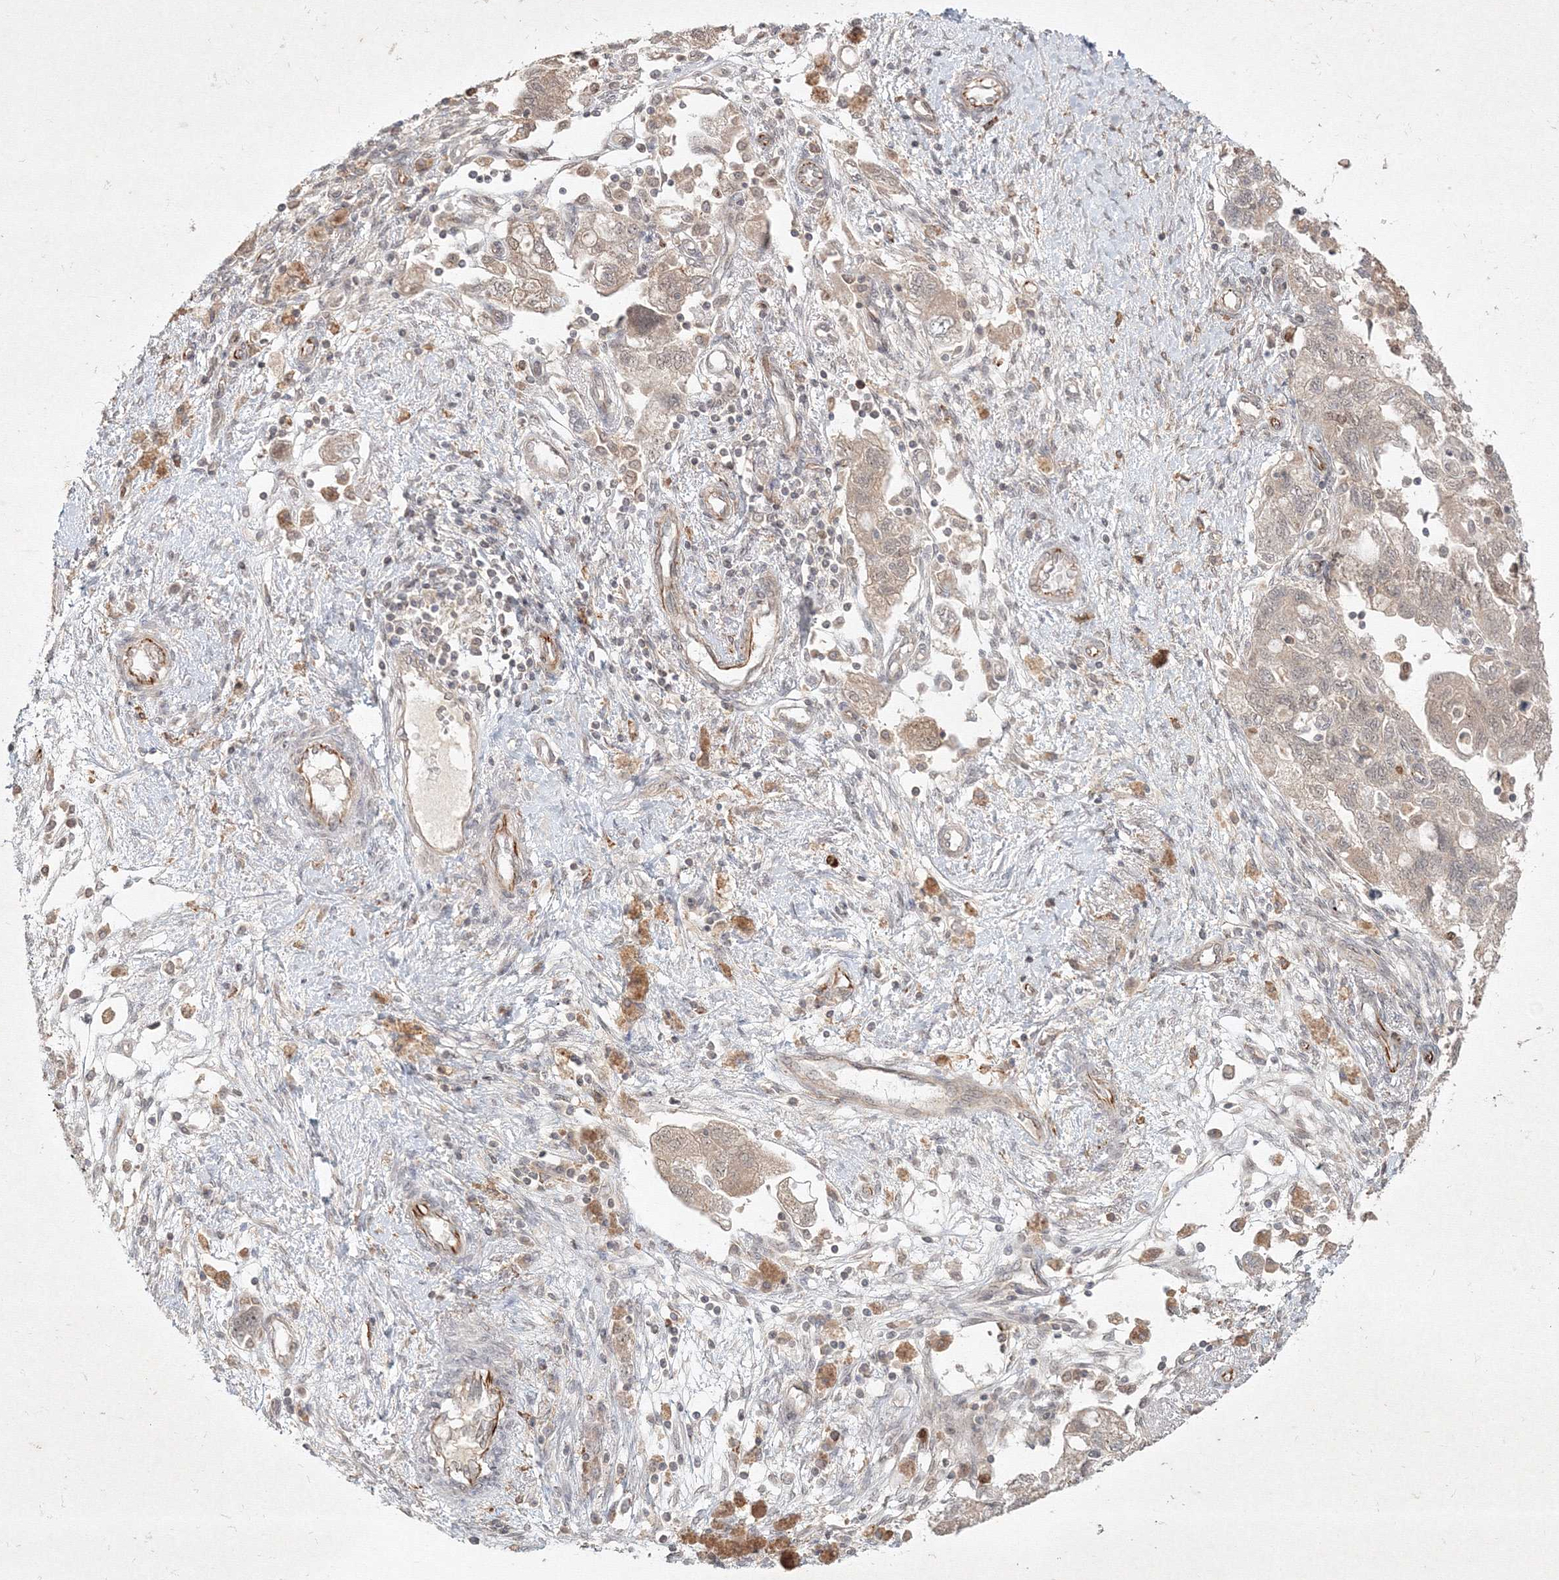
{"staining": {"intensity": "weak", "quantity": "<25%", "location": "cytoplasmic/membranous"}, "tissue": "ovarian cancer", "cell_type": "Tumor cells", "image_type": "cancer", "snomed": [{"axis": "morphology", "description": "Carcinoma, NOS"}, {"axis": "morphology", "description": "Cystadenocarcinoma, serous, NOS"}, {"axis": "topography", "description": "Ovary"}], "caption": "There is no significant expression in tumor cells of ovarian cancer.", "gene": "KIF20A", "patient": {"sex": "female", "age": 69}}